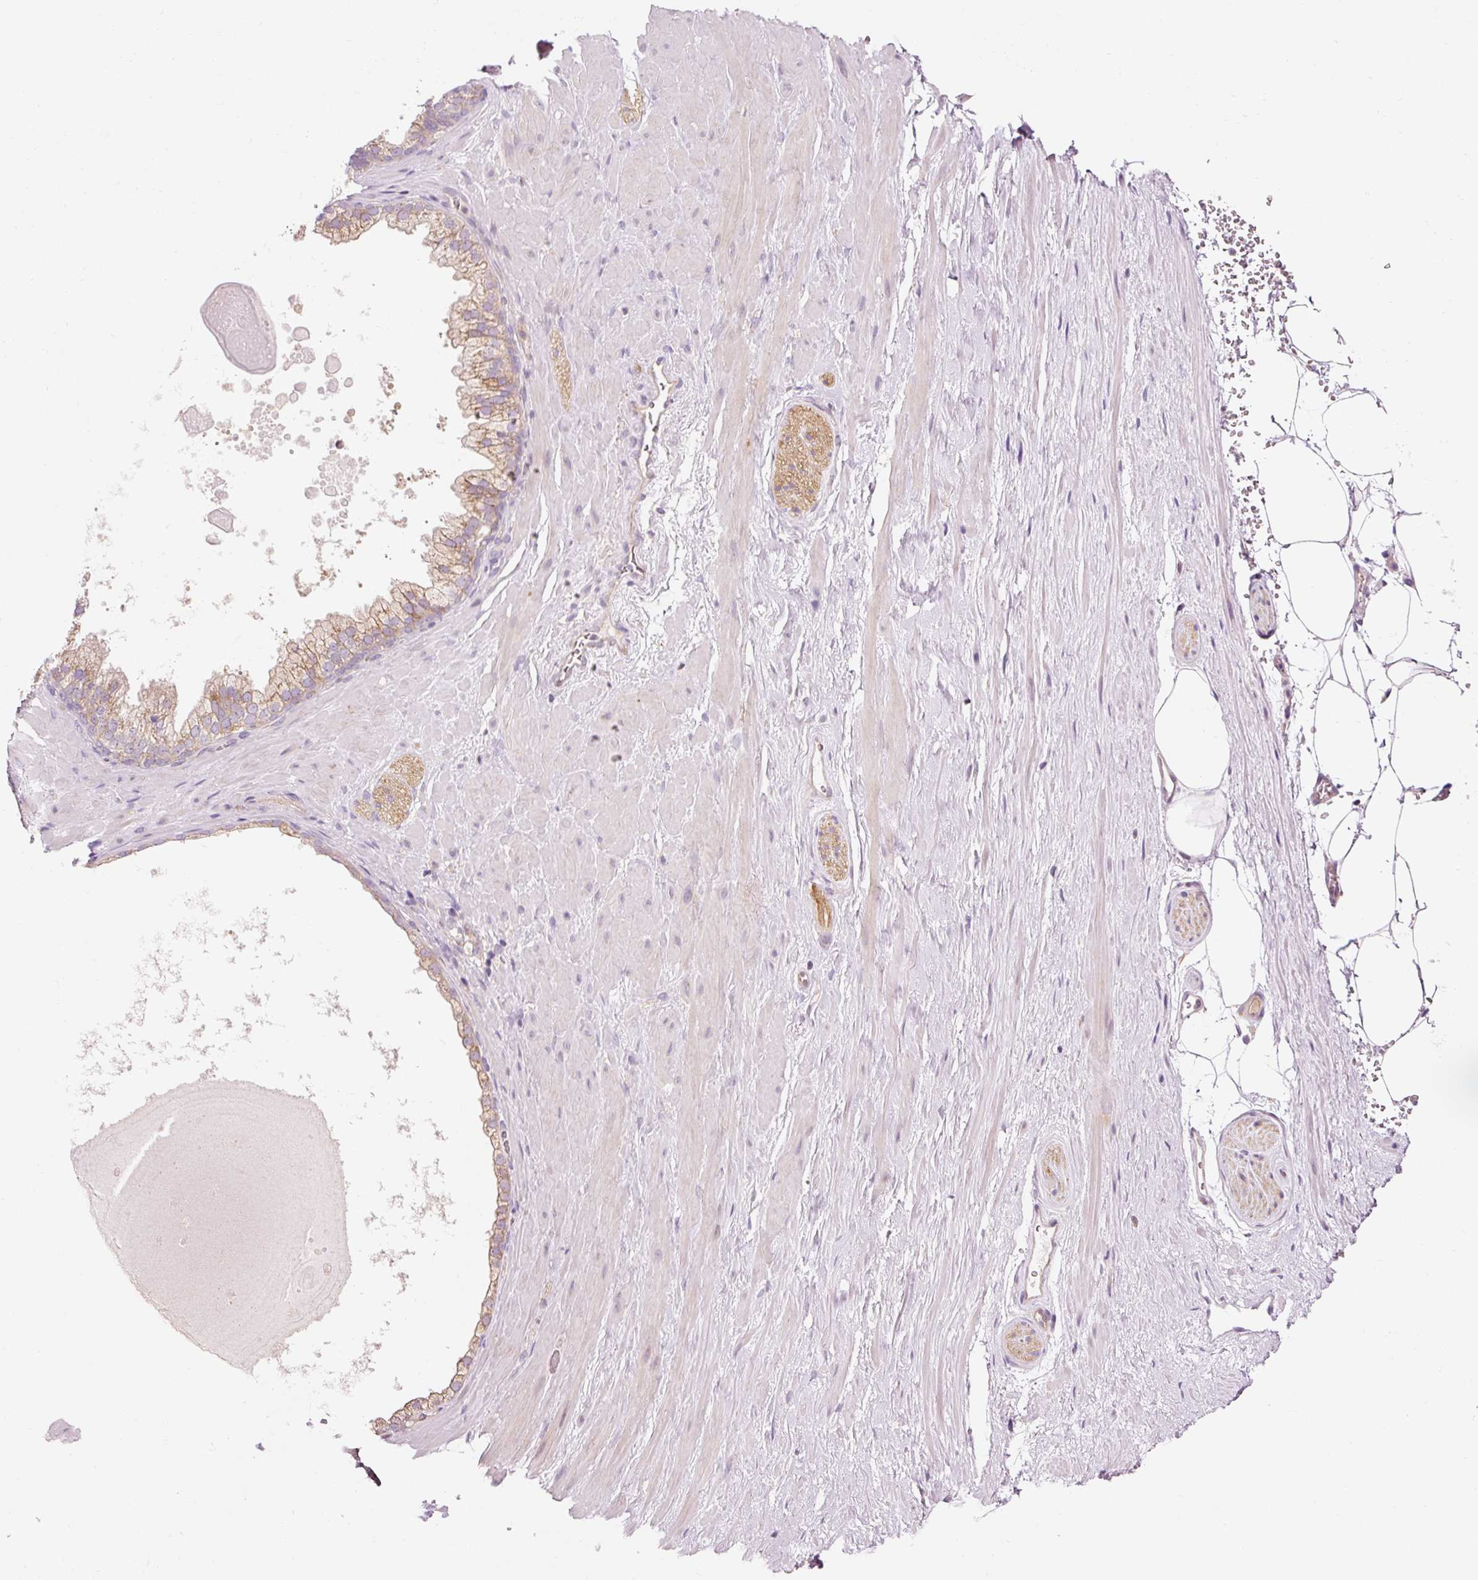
{"staining": {"intensity": "negative", "quantity": "none", "location": "none"}, "tissue": "adipose tissue", "cell_type": "Adipocytes", "image_type": "normal", "snomed": [{"axis": "morphology", "description": "Normal tissue, NOS"}, {"axis": "topography", "description": "Prostate"}, {"axis": "topography", "description": "Peripheral nerve tissue"}], "caption": "This is an immunohistochemistry (IHC) image of unremarkable adipose tissue. There is no positivity in adipocytes.", "gene": "NAPA", "patient": {"sex": "male", "age": 61}}